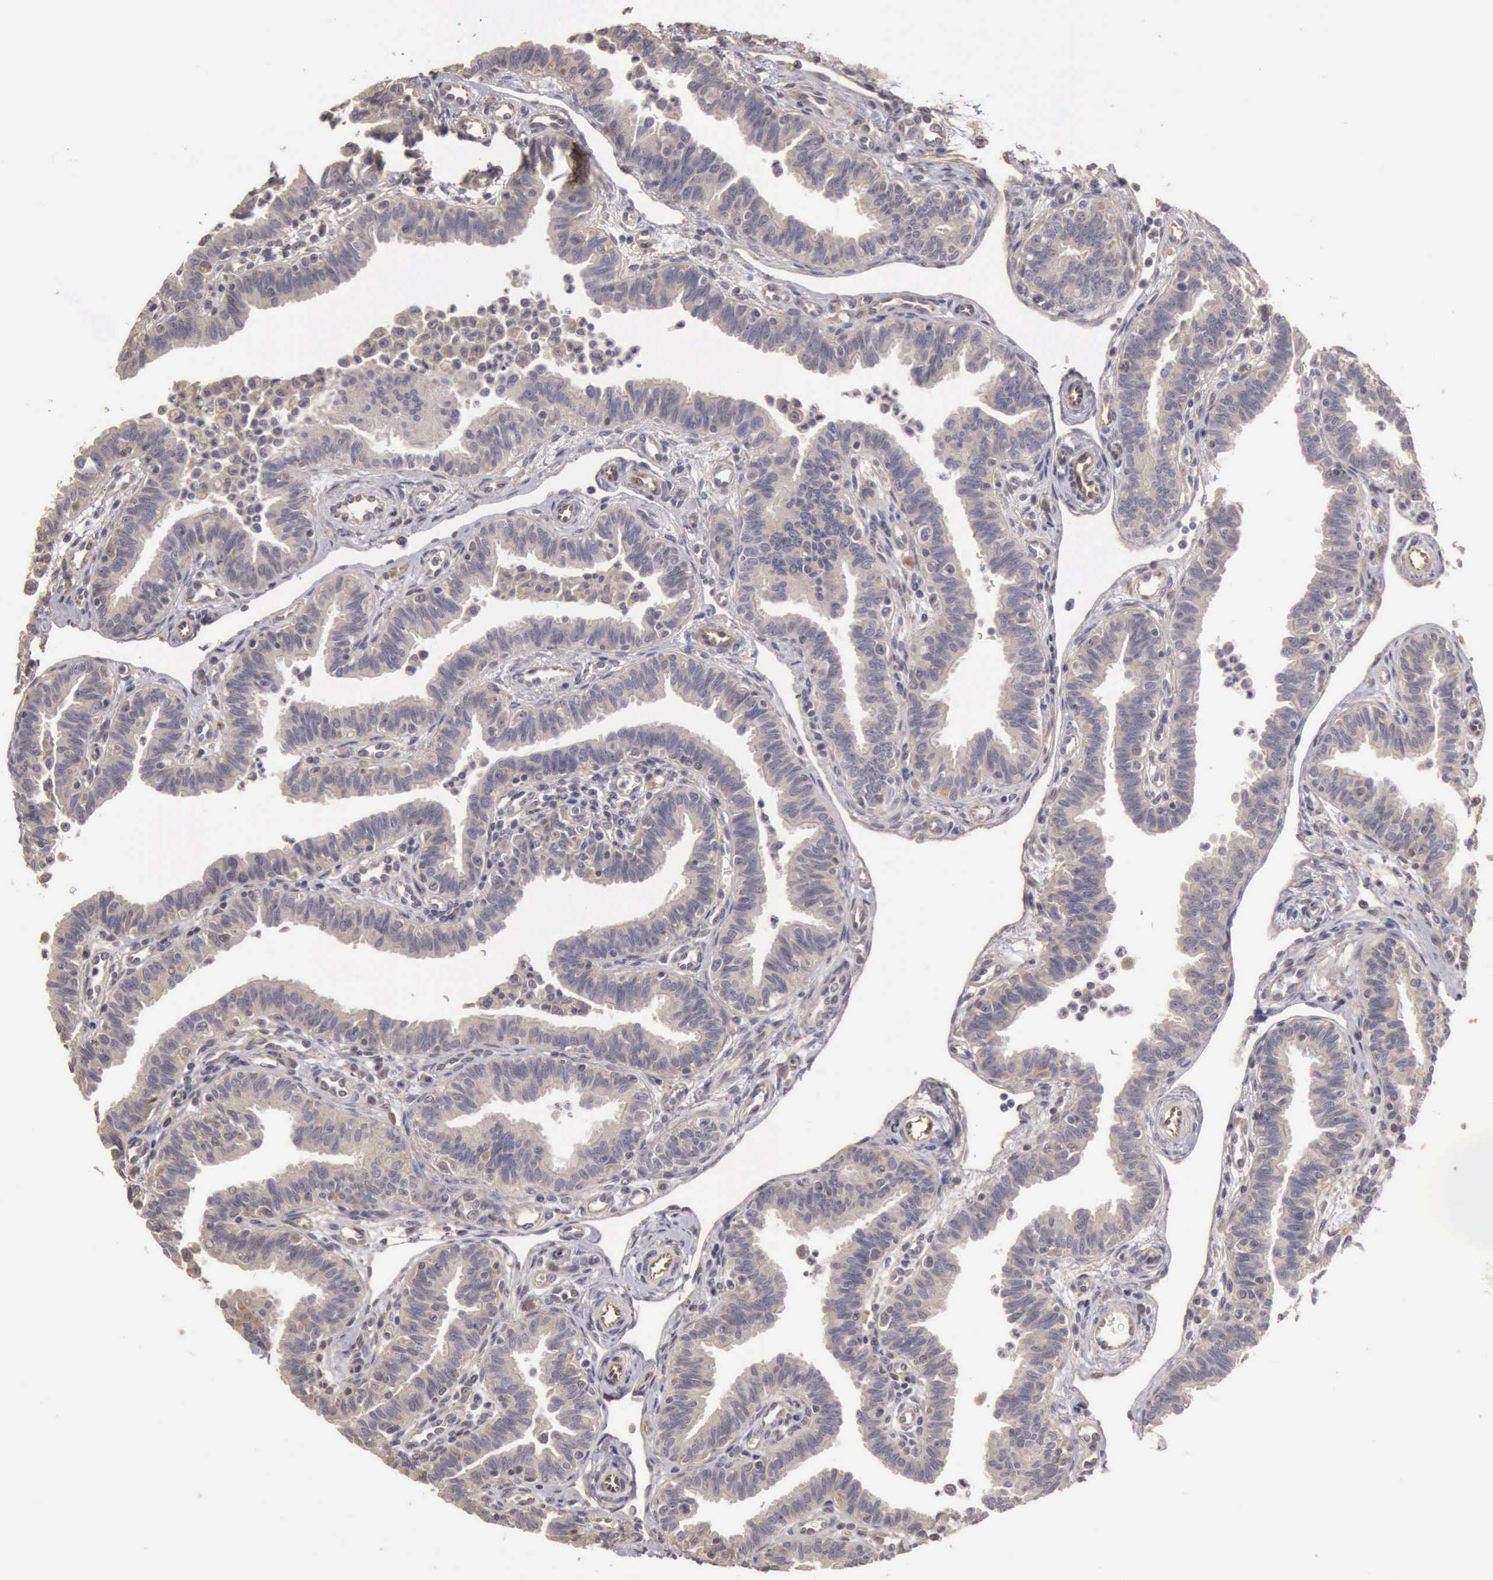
{"staining": {"intensity": "weak", "quantity": "25%-75%", "location": "none"}, "tissue": "fallopian tube", "cell_type": "Glandular cells", "image_type": "normal", "snomed": [{"axis": "morphology", "description": "Normal tissue, NOS"}, {"axis": "topography", "description": "Fallopian tube"}], "caption": "Fallopian tube stained with a brown dye demonstrates weak None positive staining in approximately 25%-75% of glandular cells.", "gene": "BMX", "patient": {"sex": "female", "age": 36}}